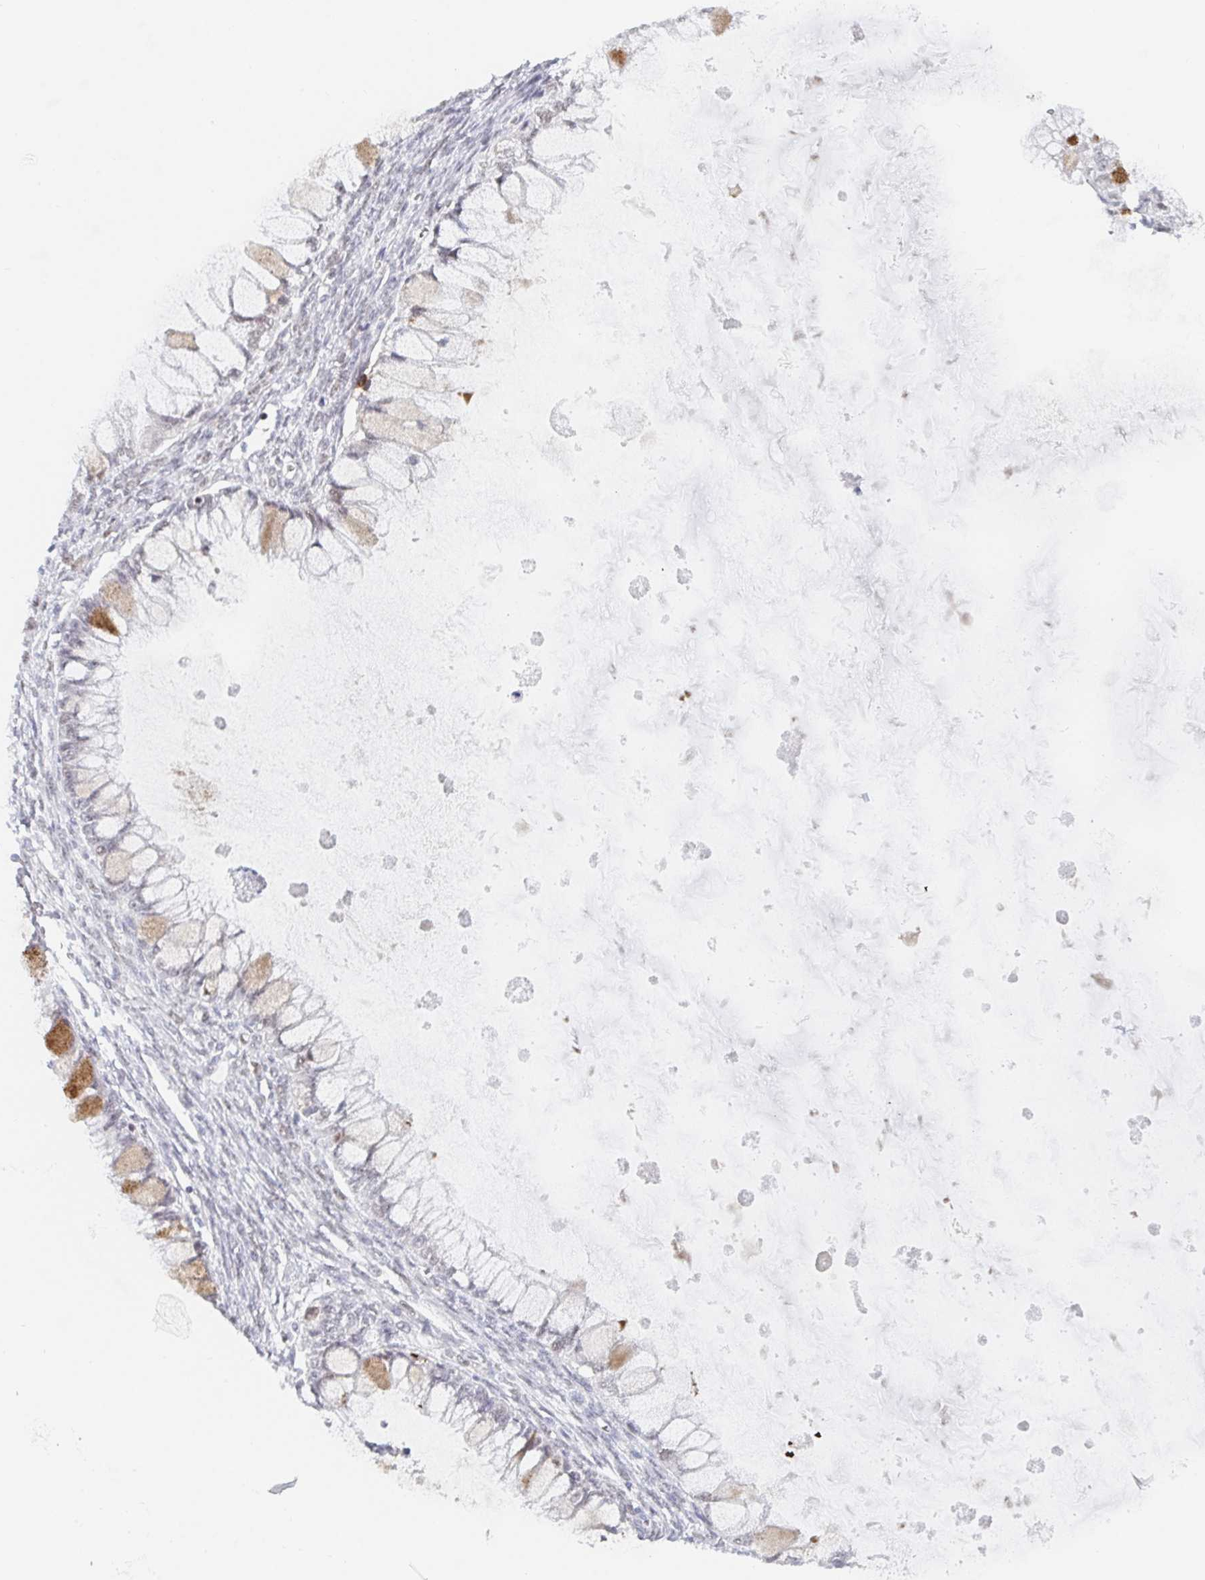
{"staining": {"intensity": "moderate", "quantity": "<25%", "location": "cytoplasmic/membranous"}, "tissue": "ovarian cancer", "cell_type": "Tumor cells", "image_type": "cancer", "snomed": [{"axis": "morphology", "description": "Cystadenocarcinoma, mucinous, NOS"}, {"axis": "topography", "description": "Ovary"}], "caption": "Ovarian mucinous cystadenocarcinoma stained with DAB immunohistochemistry (IHC) displays low levels of moderate cytoplasmic/membranous staining in approximately <25% of tumor cells.", "gene": "CHD2", "patient": {"sex": "female", "age": 34}}